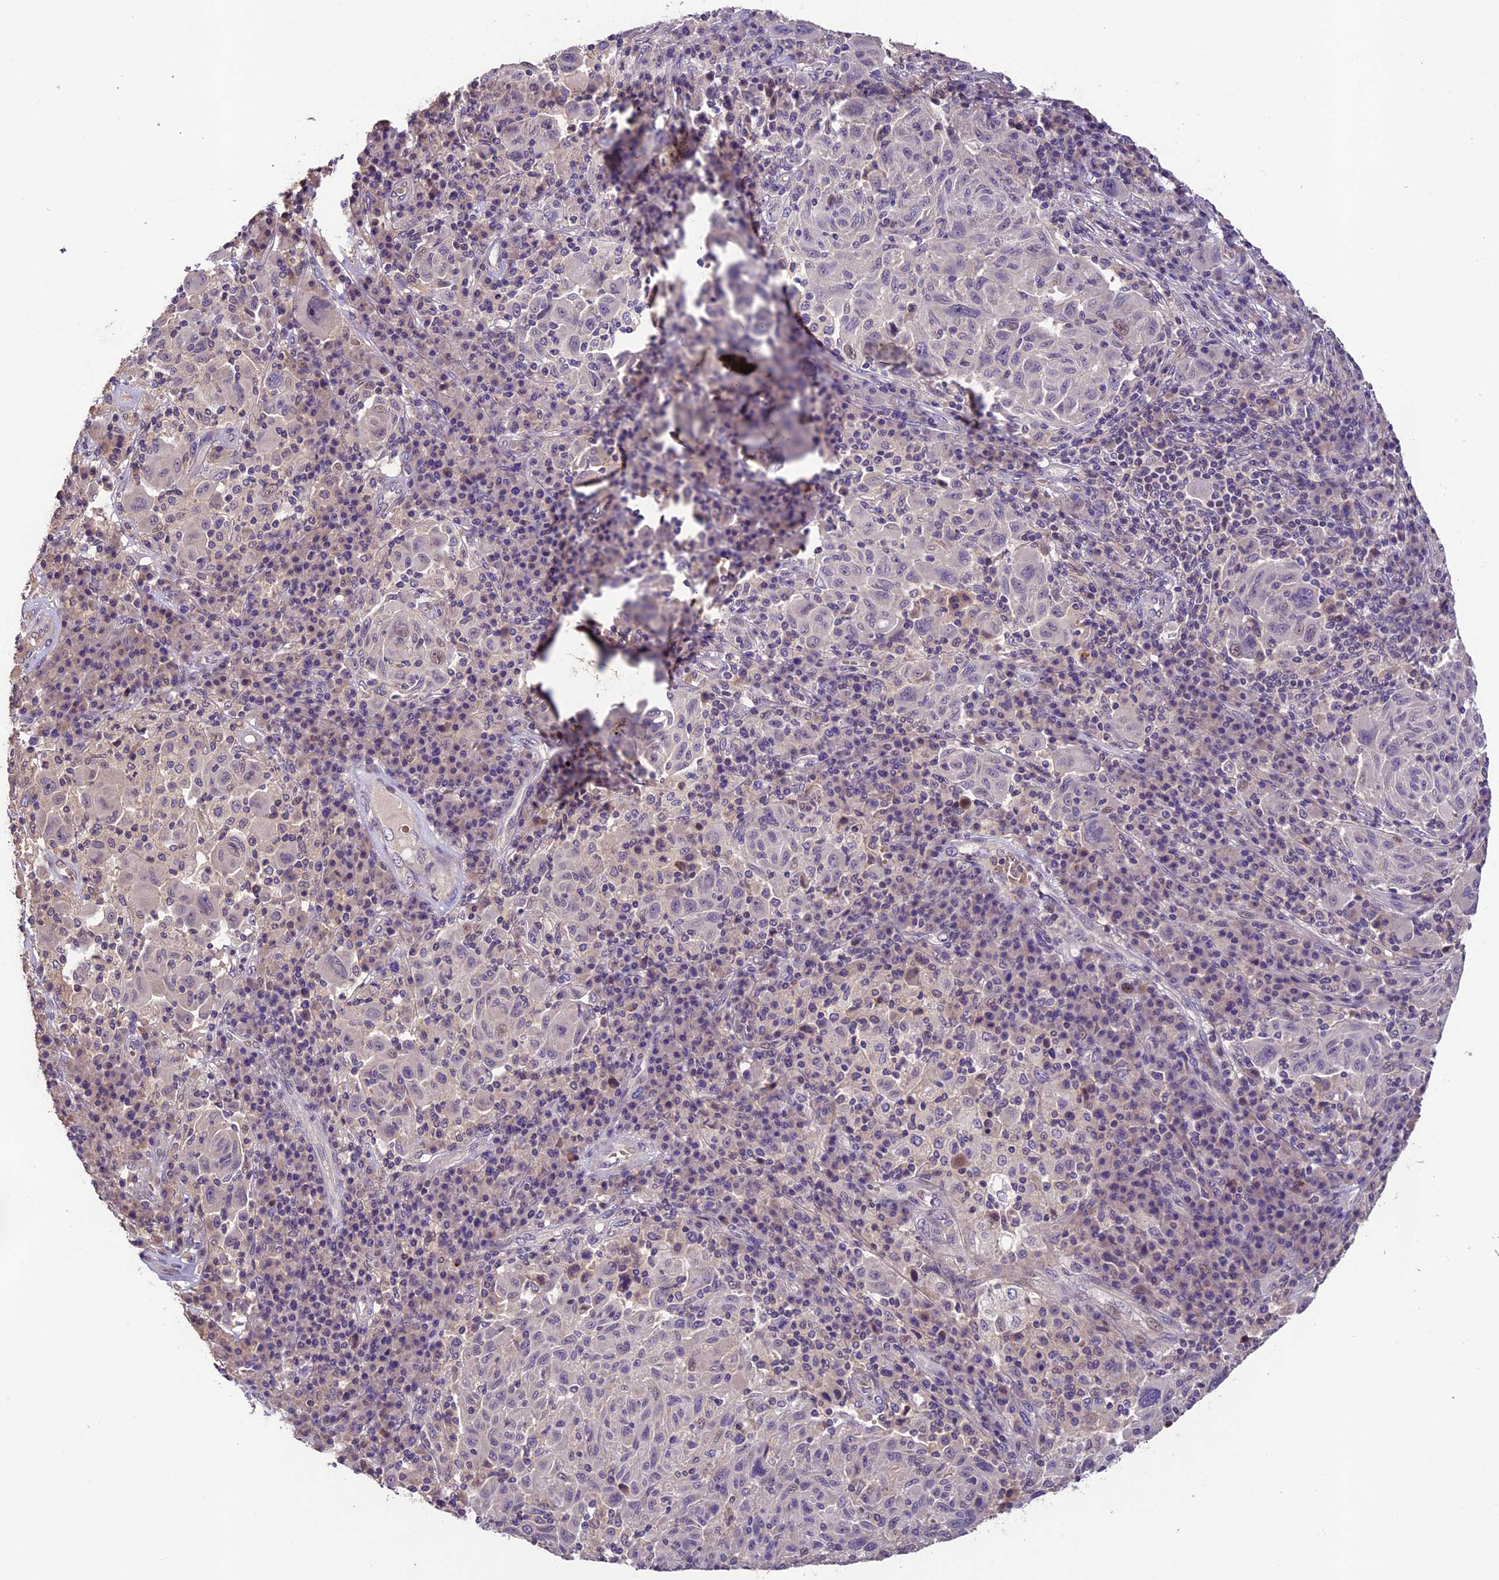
{"staining": {"intensity": "negative", "quantity": "none", "location": "none"}, "tissue": "melanoma", "cell_type": "Tumor cells", "image_type": "cancer", "snomed": [{"axis": "morphology", "description": "Malignant melanoma, NOS"}, {"axis": "topography", "description": "Skin"}], "caption": "Human malignant melanoma stained for a protein using IHC shows no staining in tumor cells.", "gene": "DGKH", "patient": {"sex": "male", "age": 53}}